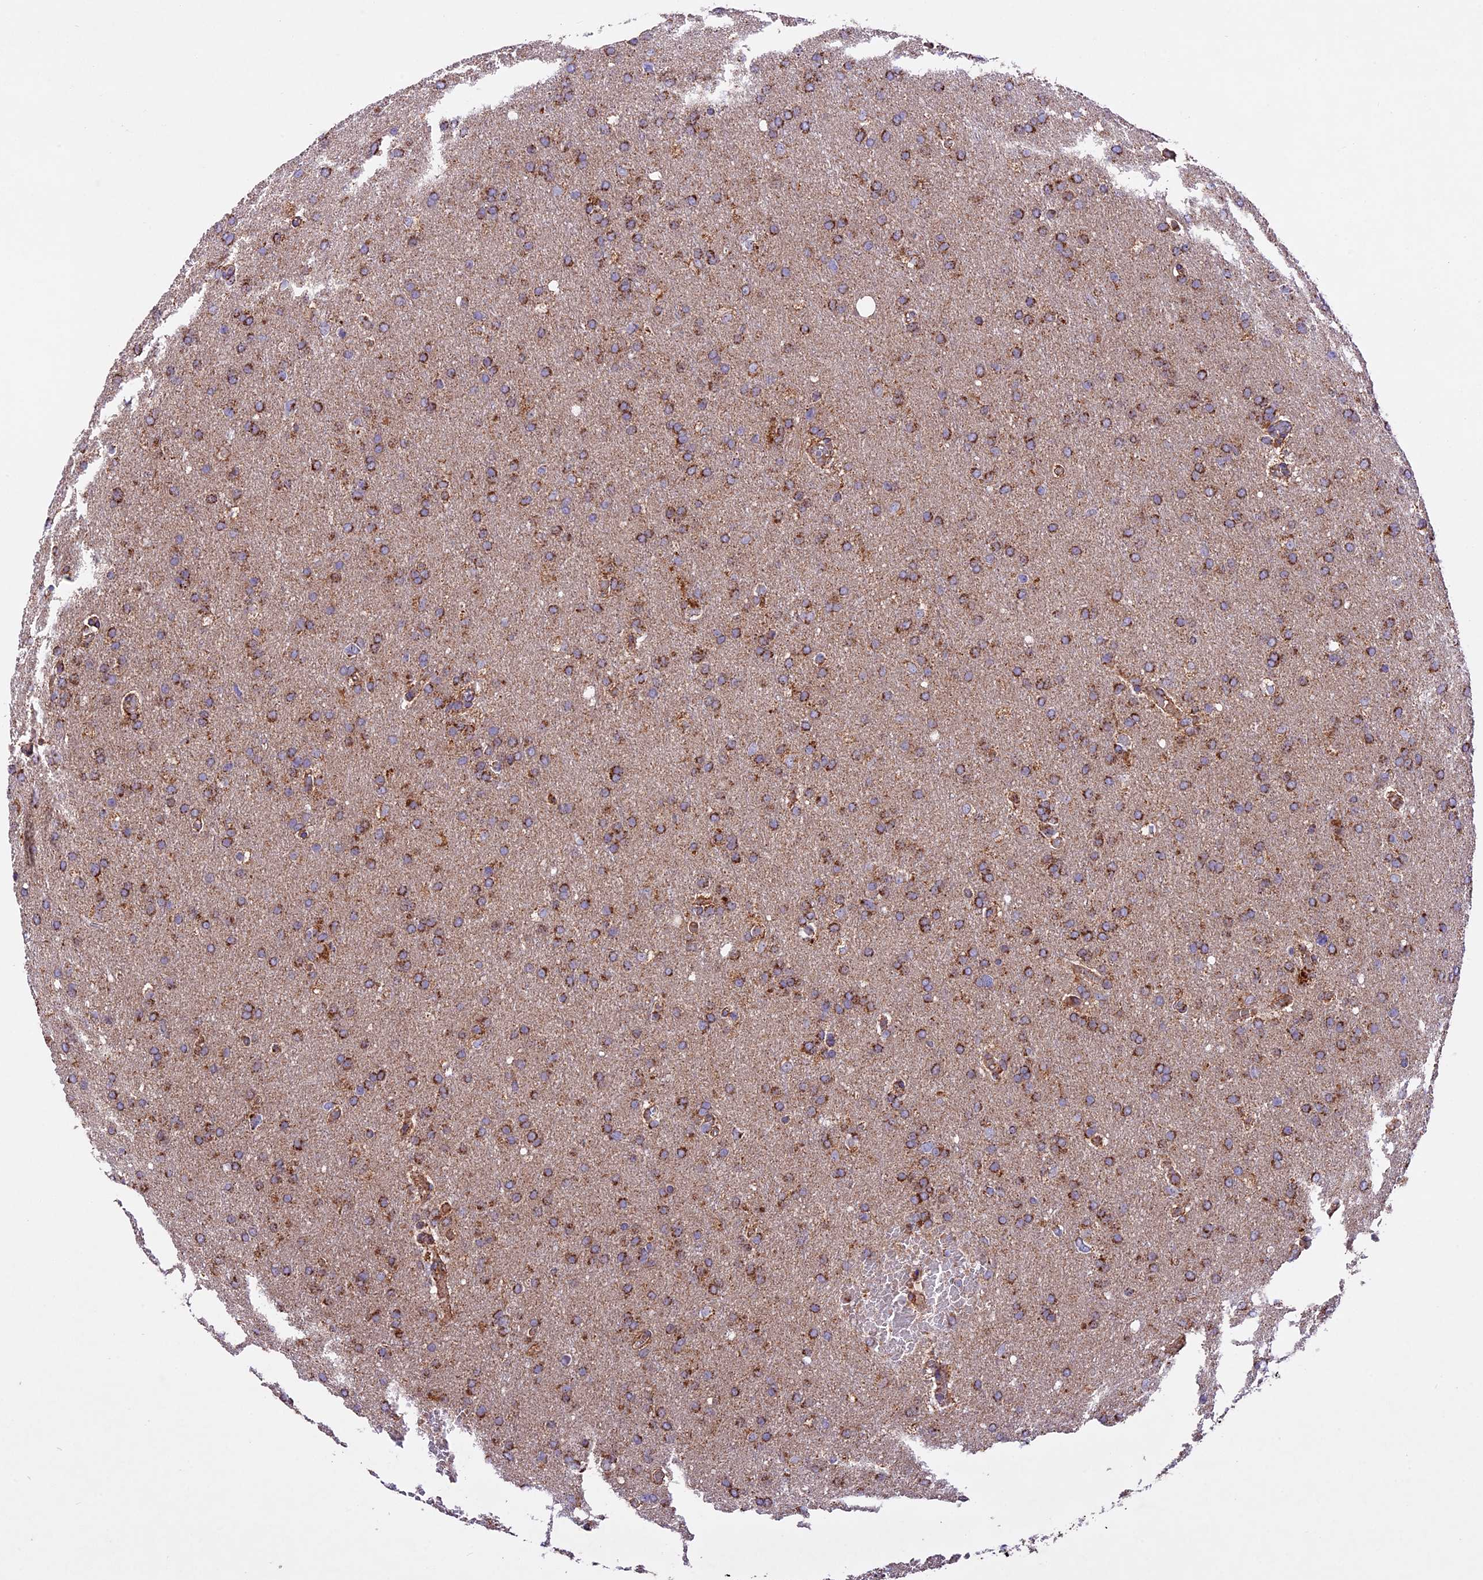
{"staining": {"intensity": "strong", "quantity": ">75%", "location": "cytoplasmic/membranous"}, "tissue": "glioma", "cell_type": "Tumor cells", "image_type": "cancer", "snomed": [{"axis": "morphology", "description": "Glioma, malignant, High grade"}, {"axis": "topography", "description": "Cerebral cortex"}], "caption": "The photomicrograph reveals immunohistochemical staining of glioma. There is strong cytoplasmic/membranous positivity is present in about >75% of tumor cells.", "gene": "NDUFA8", "patient": {"sex": "female", "age": 36}}